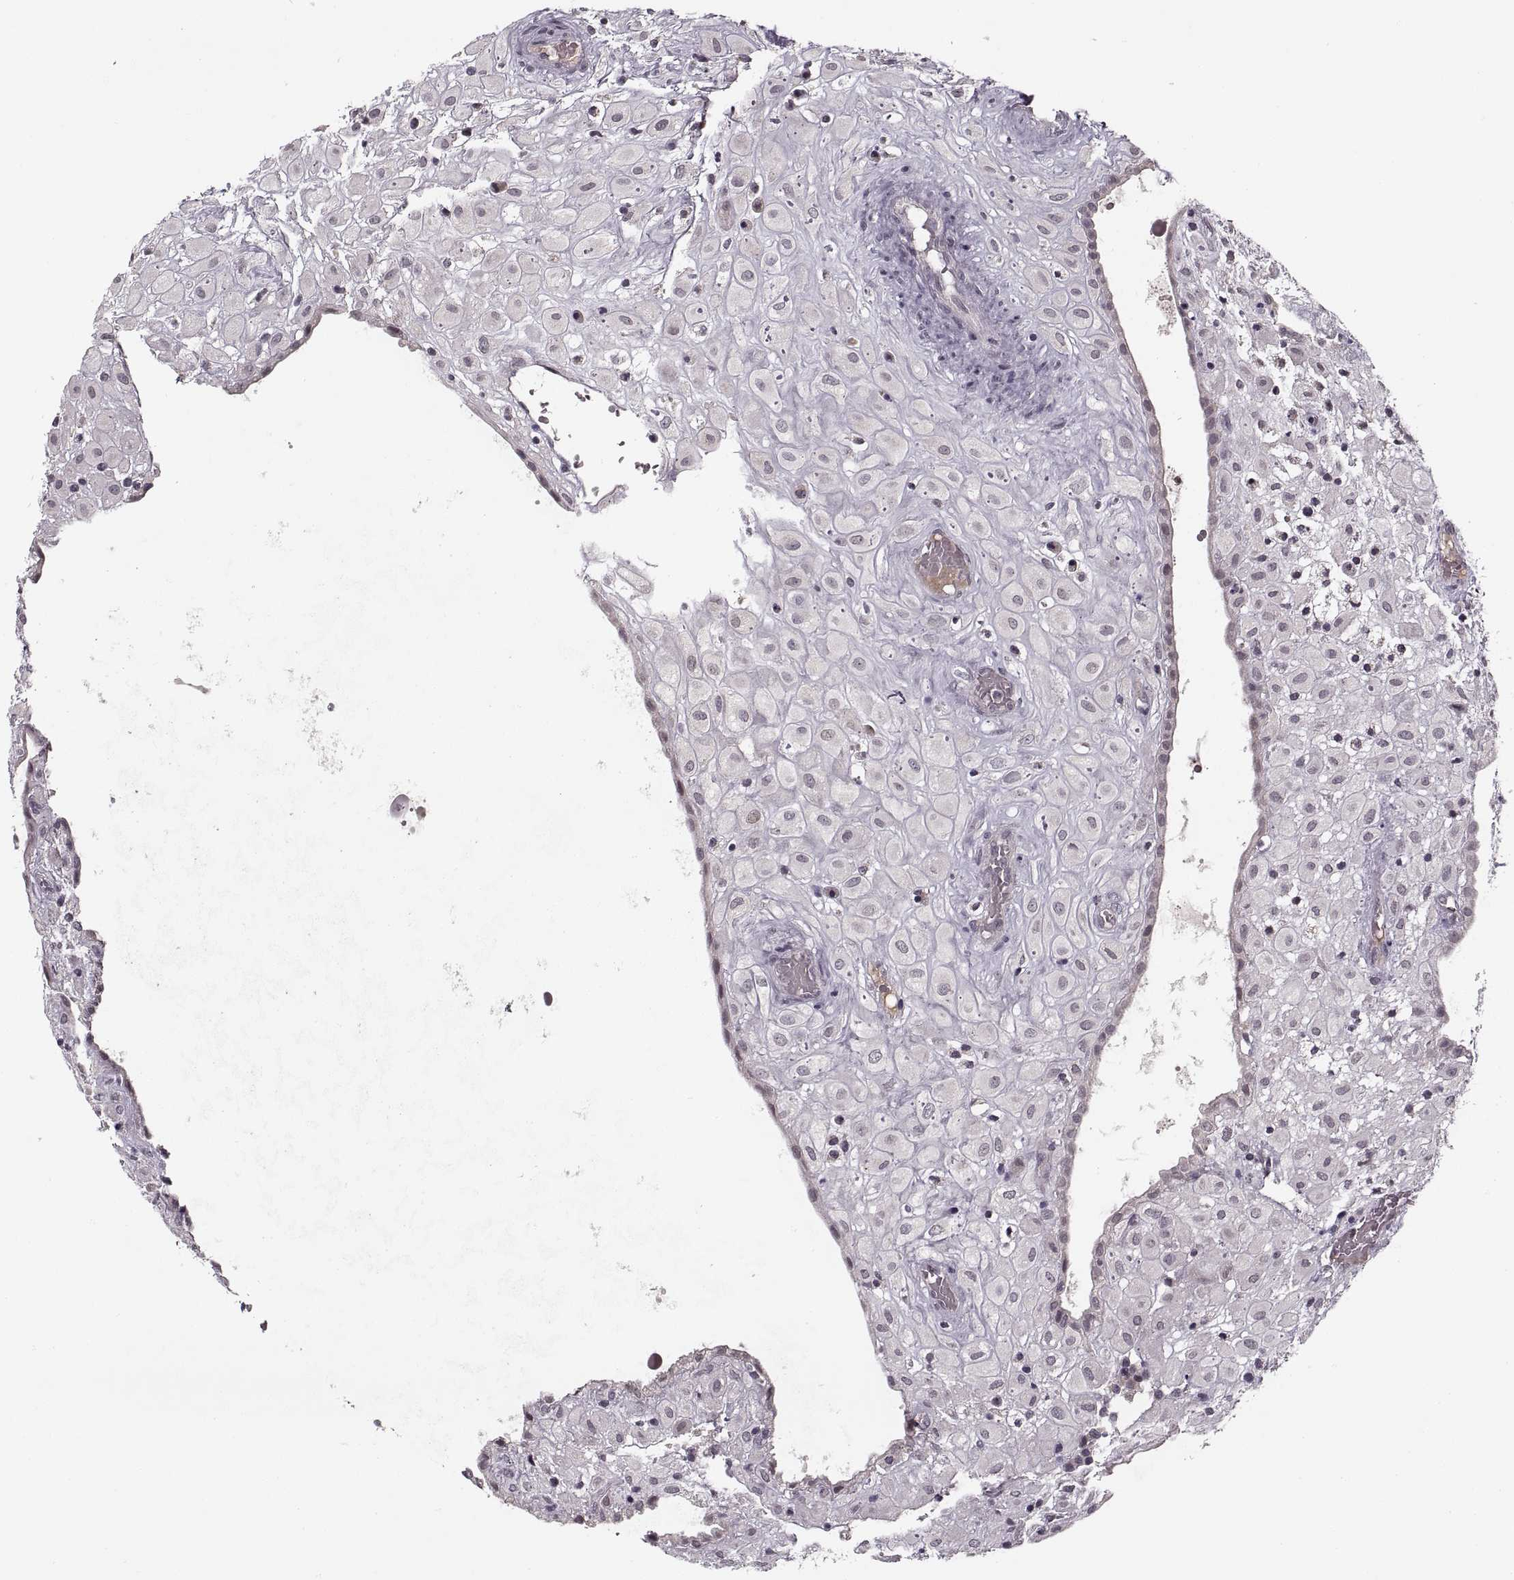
{"staining": {"intensity": "negative", "quantity": "none", "location": "none"}, "tissue": "placenta", "cell_type": "Decidual cells", "image_type": "normal", "snomed": [{"axis": "morphology", "description": "Normal tissue, NOS"}, {"axis": "topography", "description": "Placenta"}], "caption": "A histopathology image of human placenta is negative for staining in decidual cells. (Immunohistochemistry, brightfield microscopy, high magnification).", "gene": "ASIC3", "patient": {"sex": "female", "age": 24}}